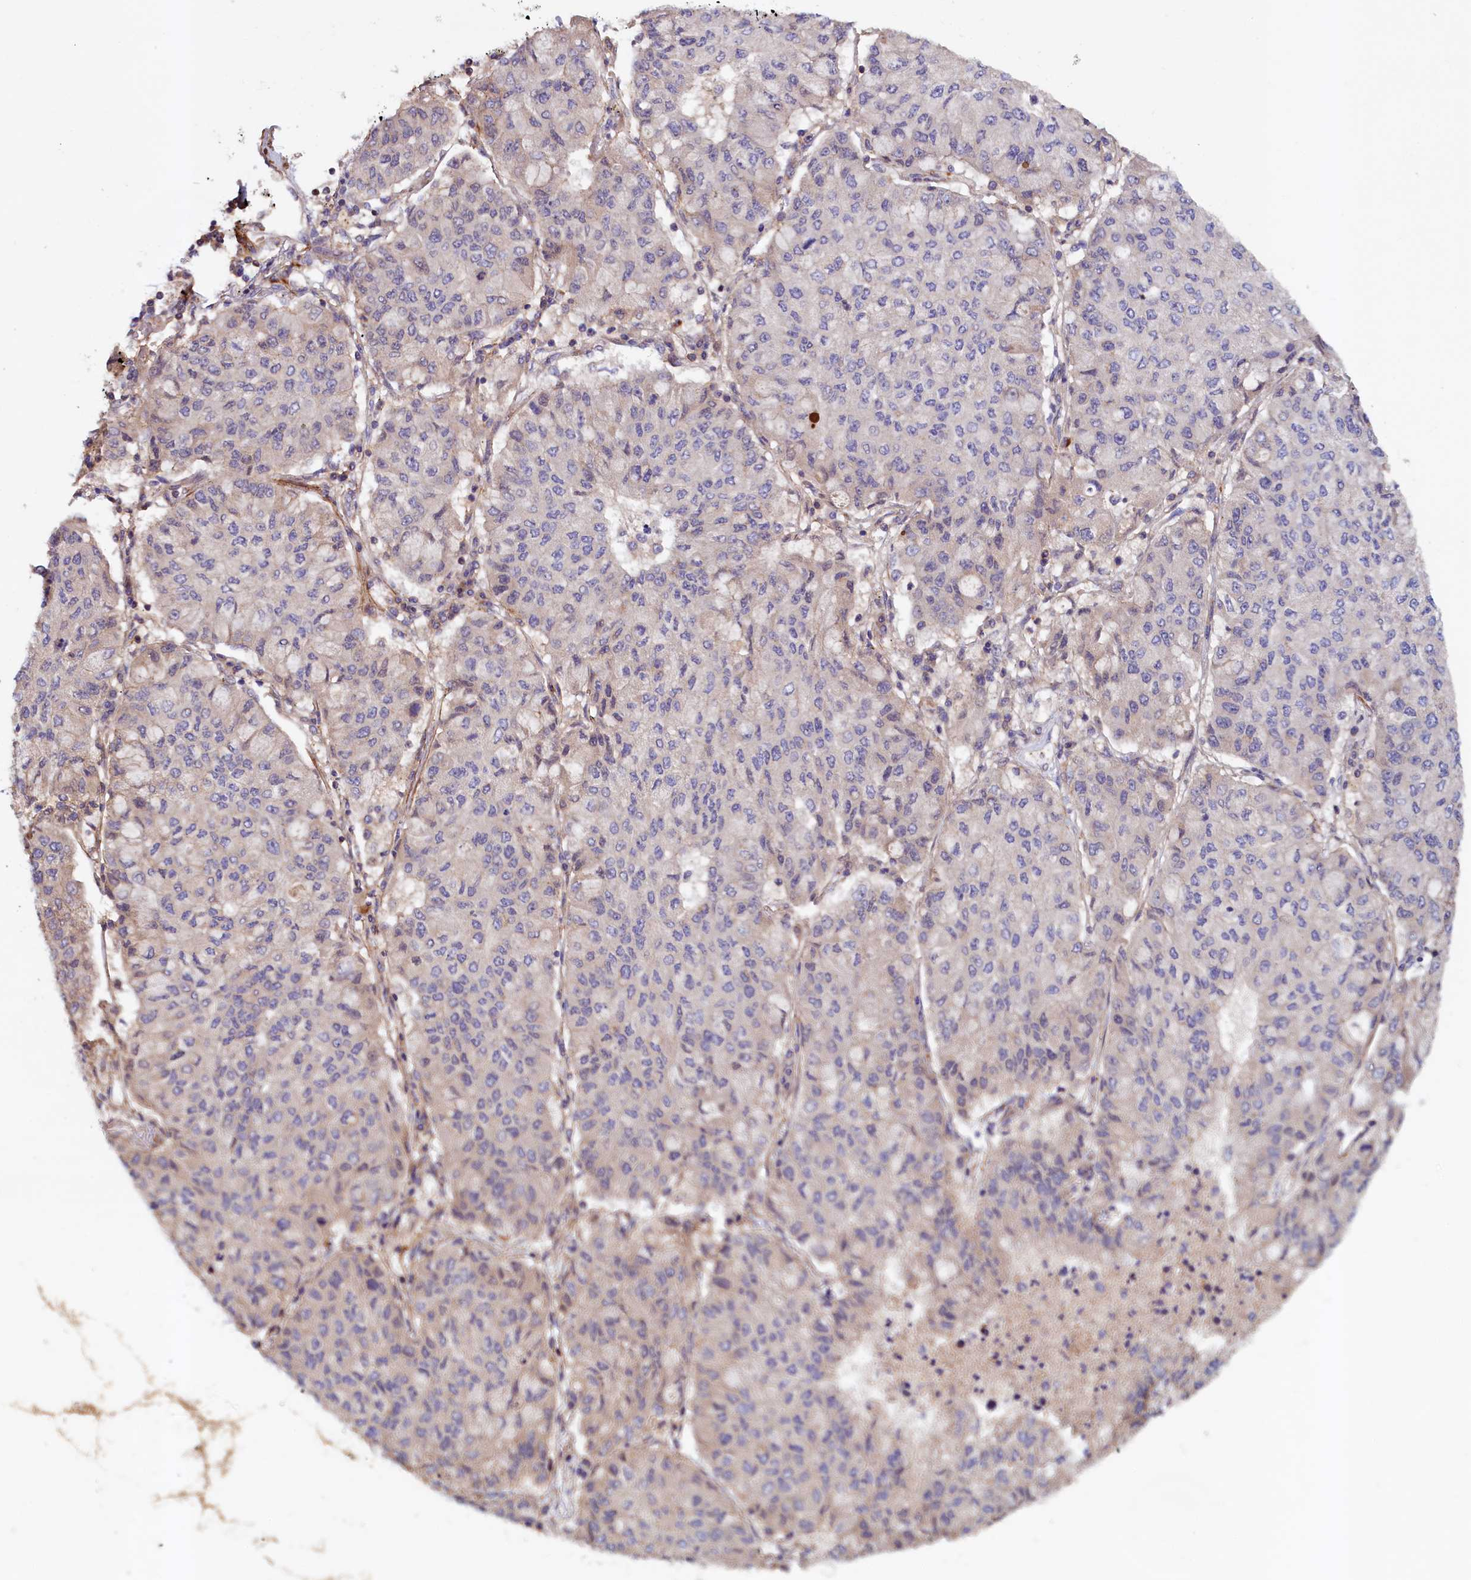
{"staining": {"intensity": "negative", "quantity": "none", "location": "none"}, "tissue": "lung cancer", "cell_type": "Tumor cells", "image_type": "cancer", "snomed": [{"axis": "morphology", "description": "Squamous cell carcinoma, NOS"}, {"axis": "topography", "description": "Lung"}], "caption": "This is a micrograph of immunohistochemistry staining of lung cancer (squamous cell carcinoma), which shows no positivity in tumor cells.", "gene": "DUOXA1", "patient": {"sex": "male", "age": 74}}